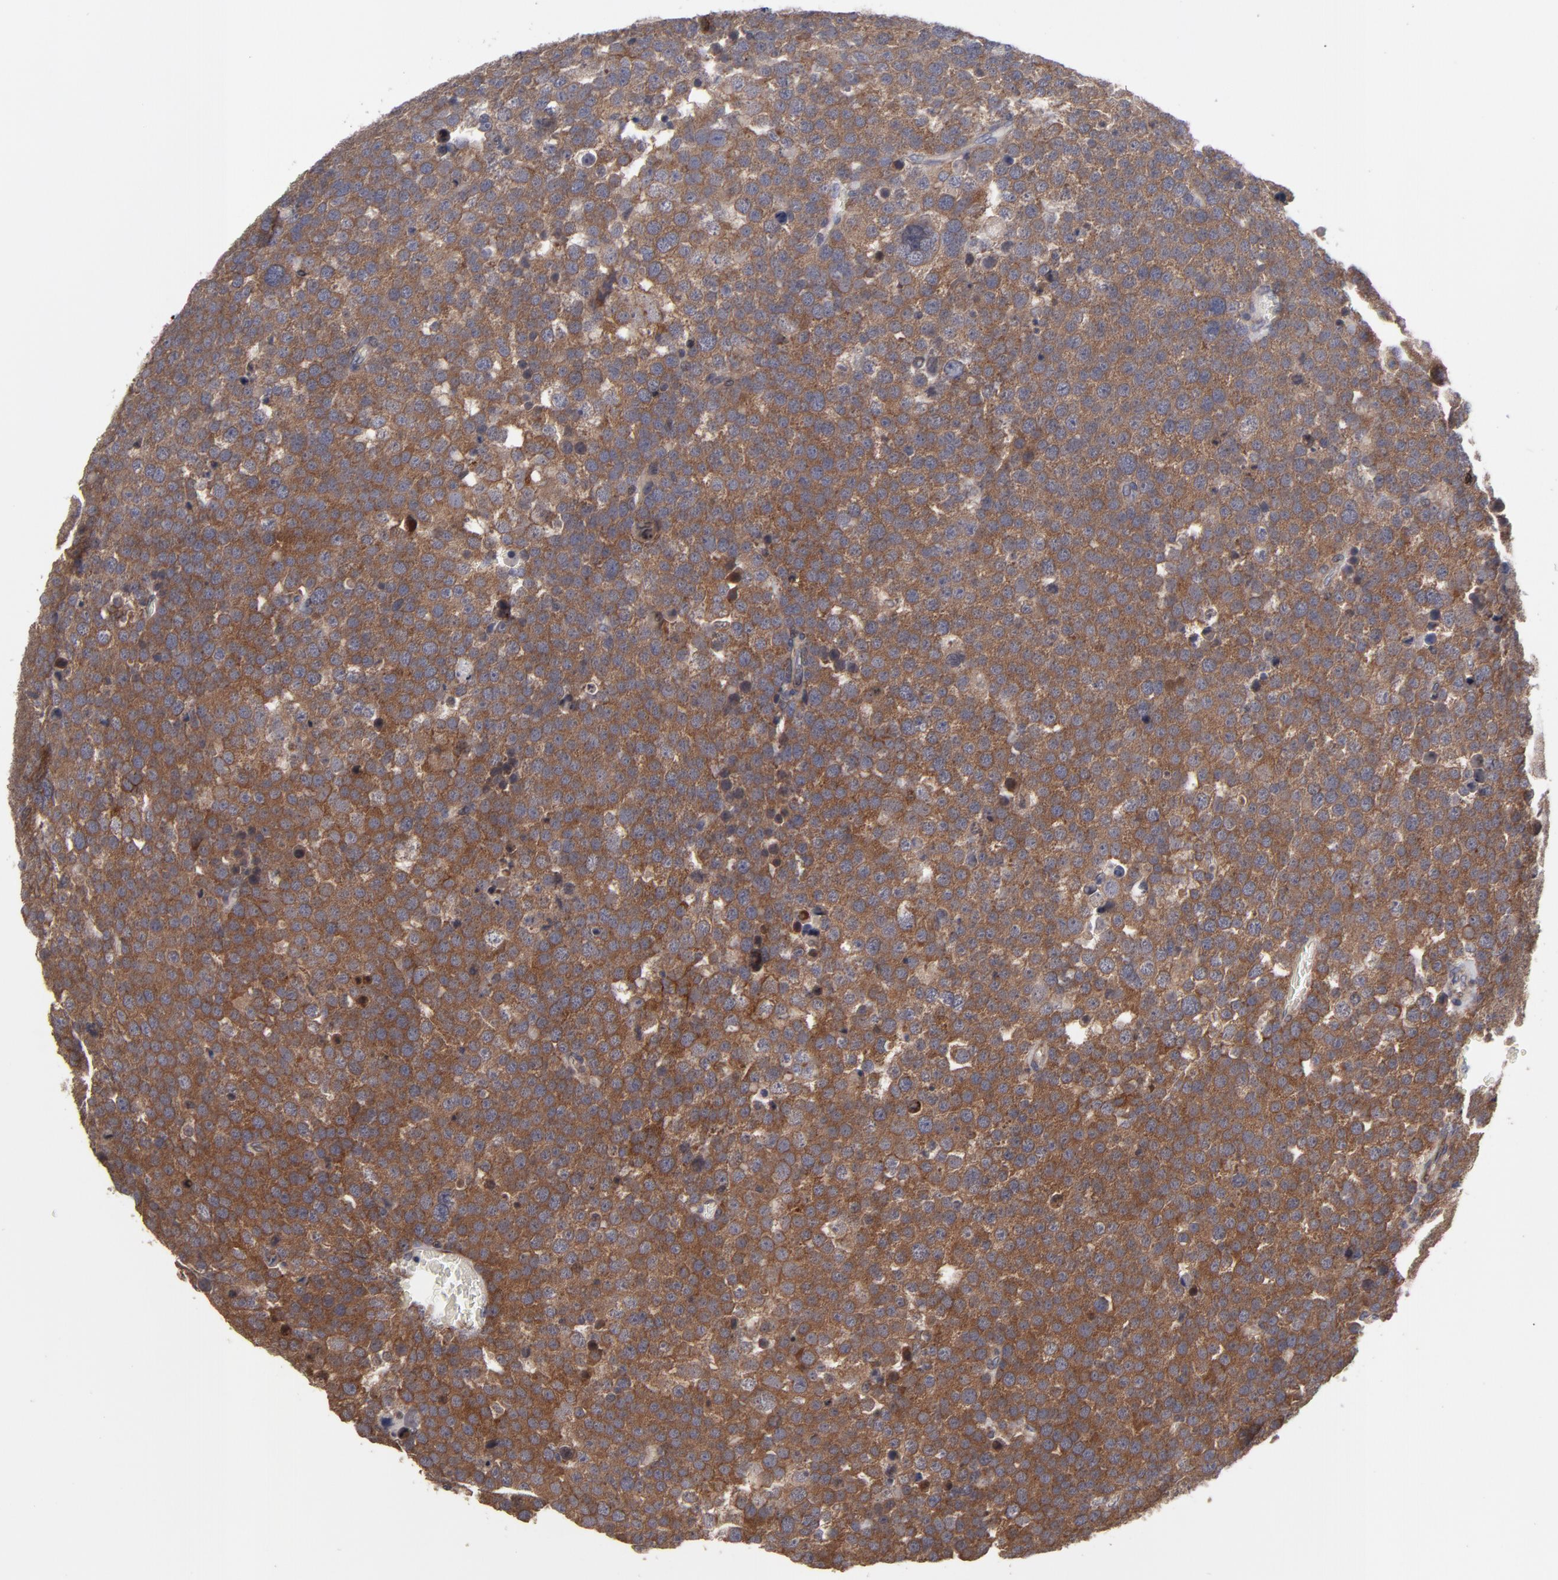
{"staining": {"intensity": "moderate", "quantity": ">75%", "location": "cytoplasmic/membranous"}, "tissue": "testis cancer", "cell_type": "Tumor cells", "image_type": "cancer", "snomed": [{"axis": "morphology", "description": "Seminoma, NOS"}, {"axis": "topography", "description": "Testis"}], "caption": "Tumor cells demonstrate moderate cytoplasmic/membranous positivity in about >75% of cells in seminoma (testis).", "gene": "SND1", "patient": {"sex": "male", "age": 71}}